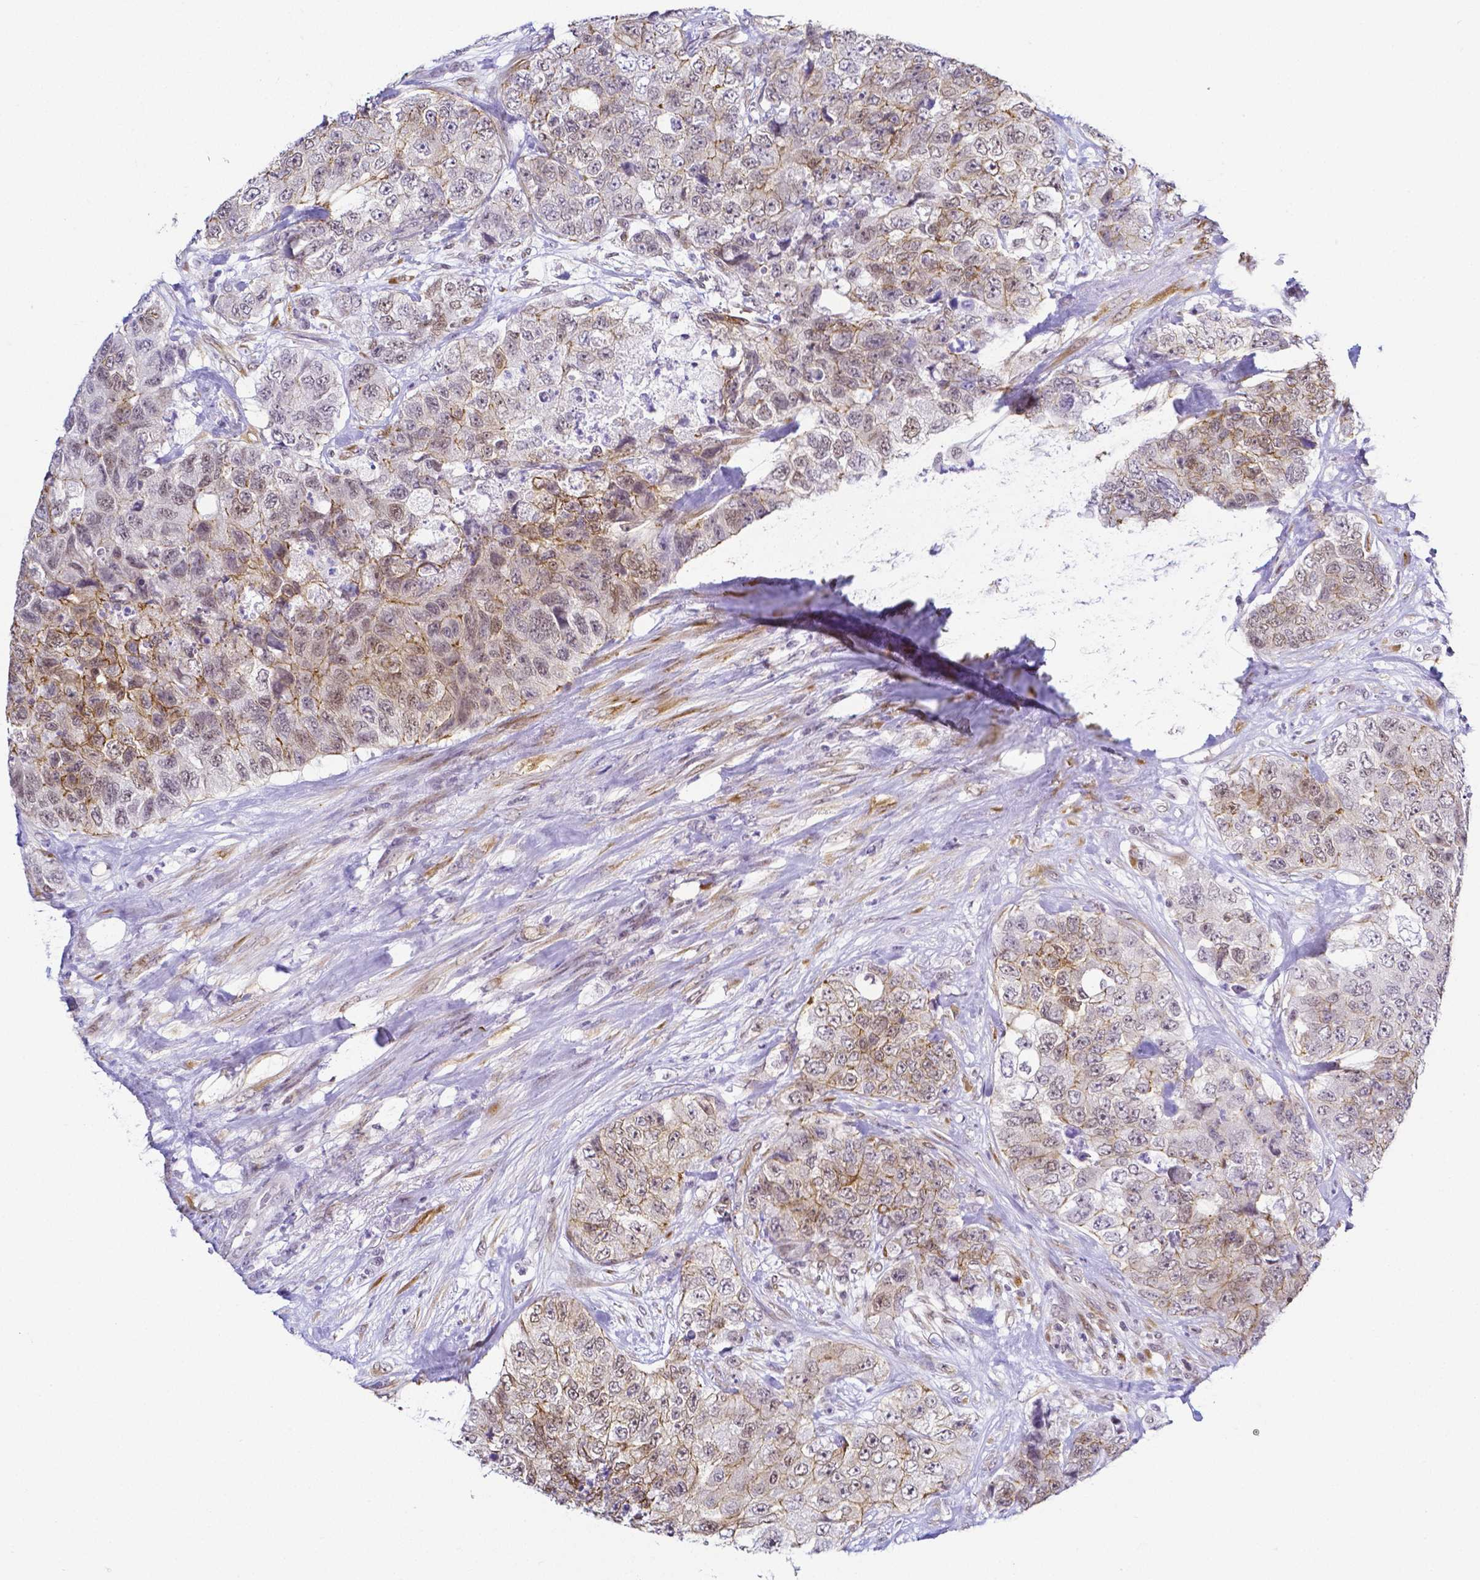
{"staining": {"intensity": "moderate", "quantity": "<25%", "location": "cytoplasmic/membranous,nuclear"}, "tissue": "urothelial cancer", "cell_type": "Tumor cells", "image_type": "cancer", "snomed": [{"axis": "morphology", "description": "Urothelial carcinoma, High grade"}, {"axis": "topography", "description": "Urinary bladder"}], "caption": "High-grade urothelial carcinoma was stained to show a protein in brown. There is low levels of moderate cytoplasmic/membranous and nuclear staining in approximately <25% of tumor cells.", "gene": "FAM83G", "patient": {"sex": "female", "age": 78}}